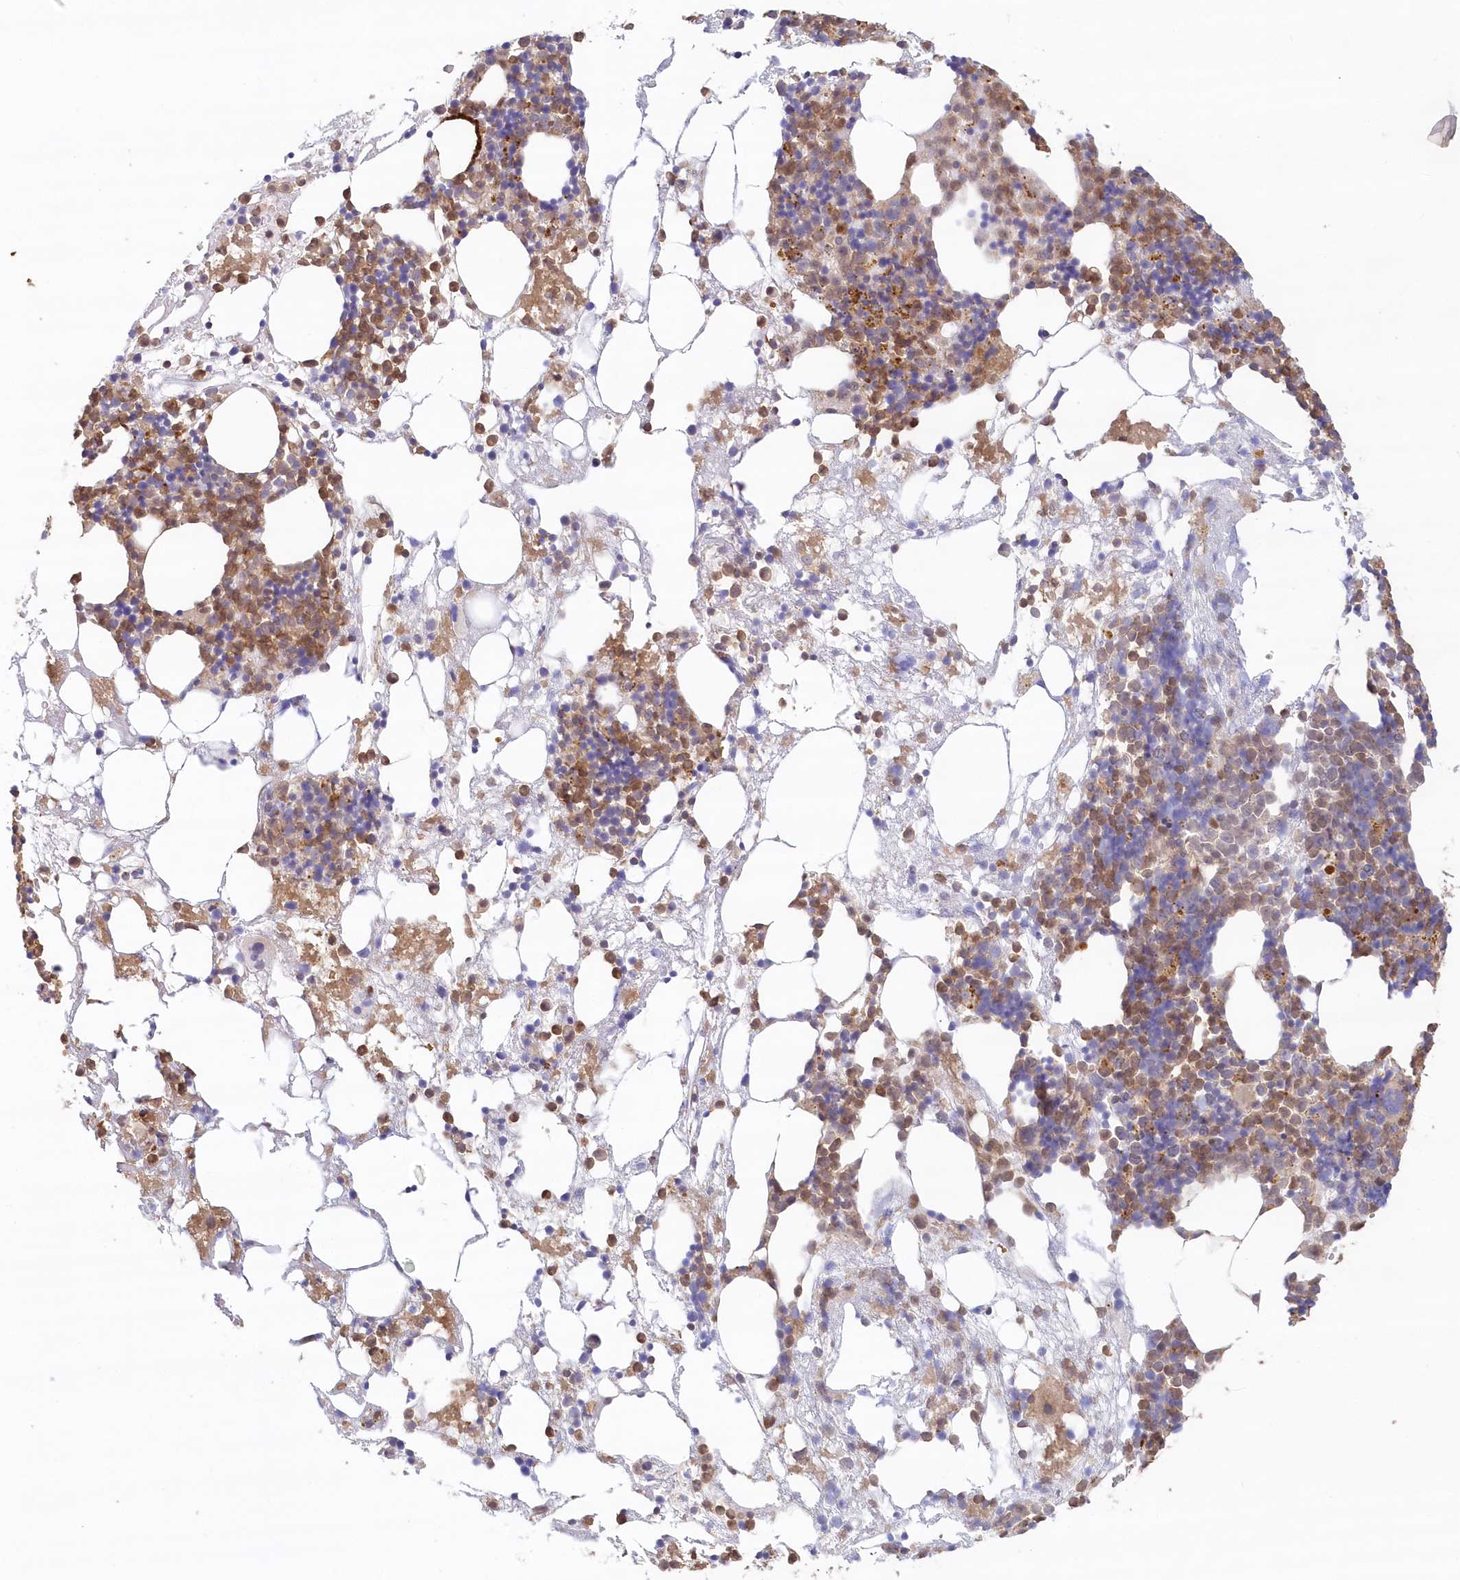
{"staining": {"intensity": "moderate", "quantity": "25%-75%", "location": "cytoplasmic/membranous"}, "tissue": "bone marrow", "cell_type": "Hematopoietic cells", "image_type": "normal", "snomed": [{"axis": "morphology", "description": "Normal tissue, NOS"}, {"axis": "topography", "description": "Bone marrow"}], "caption": "This image exhibits IHC staining of normal human bone marrow, with medium moderate cytoplasmic/membranous positivity in about 25%-75% of hematopoietic cells.", "gene": "GBE1", "patient": {"sex": "male", "age": 48}}